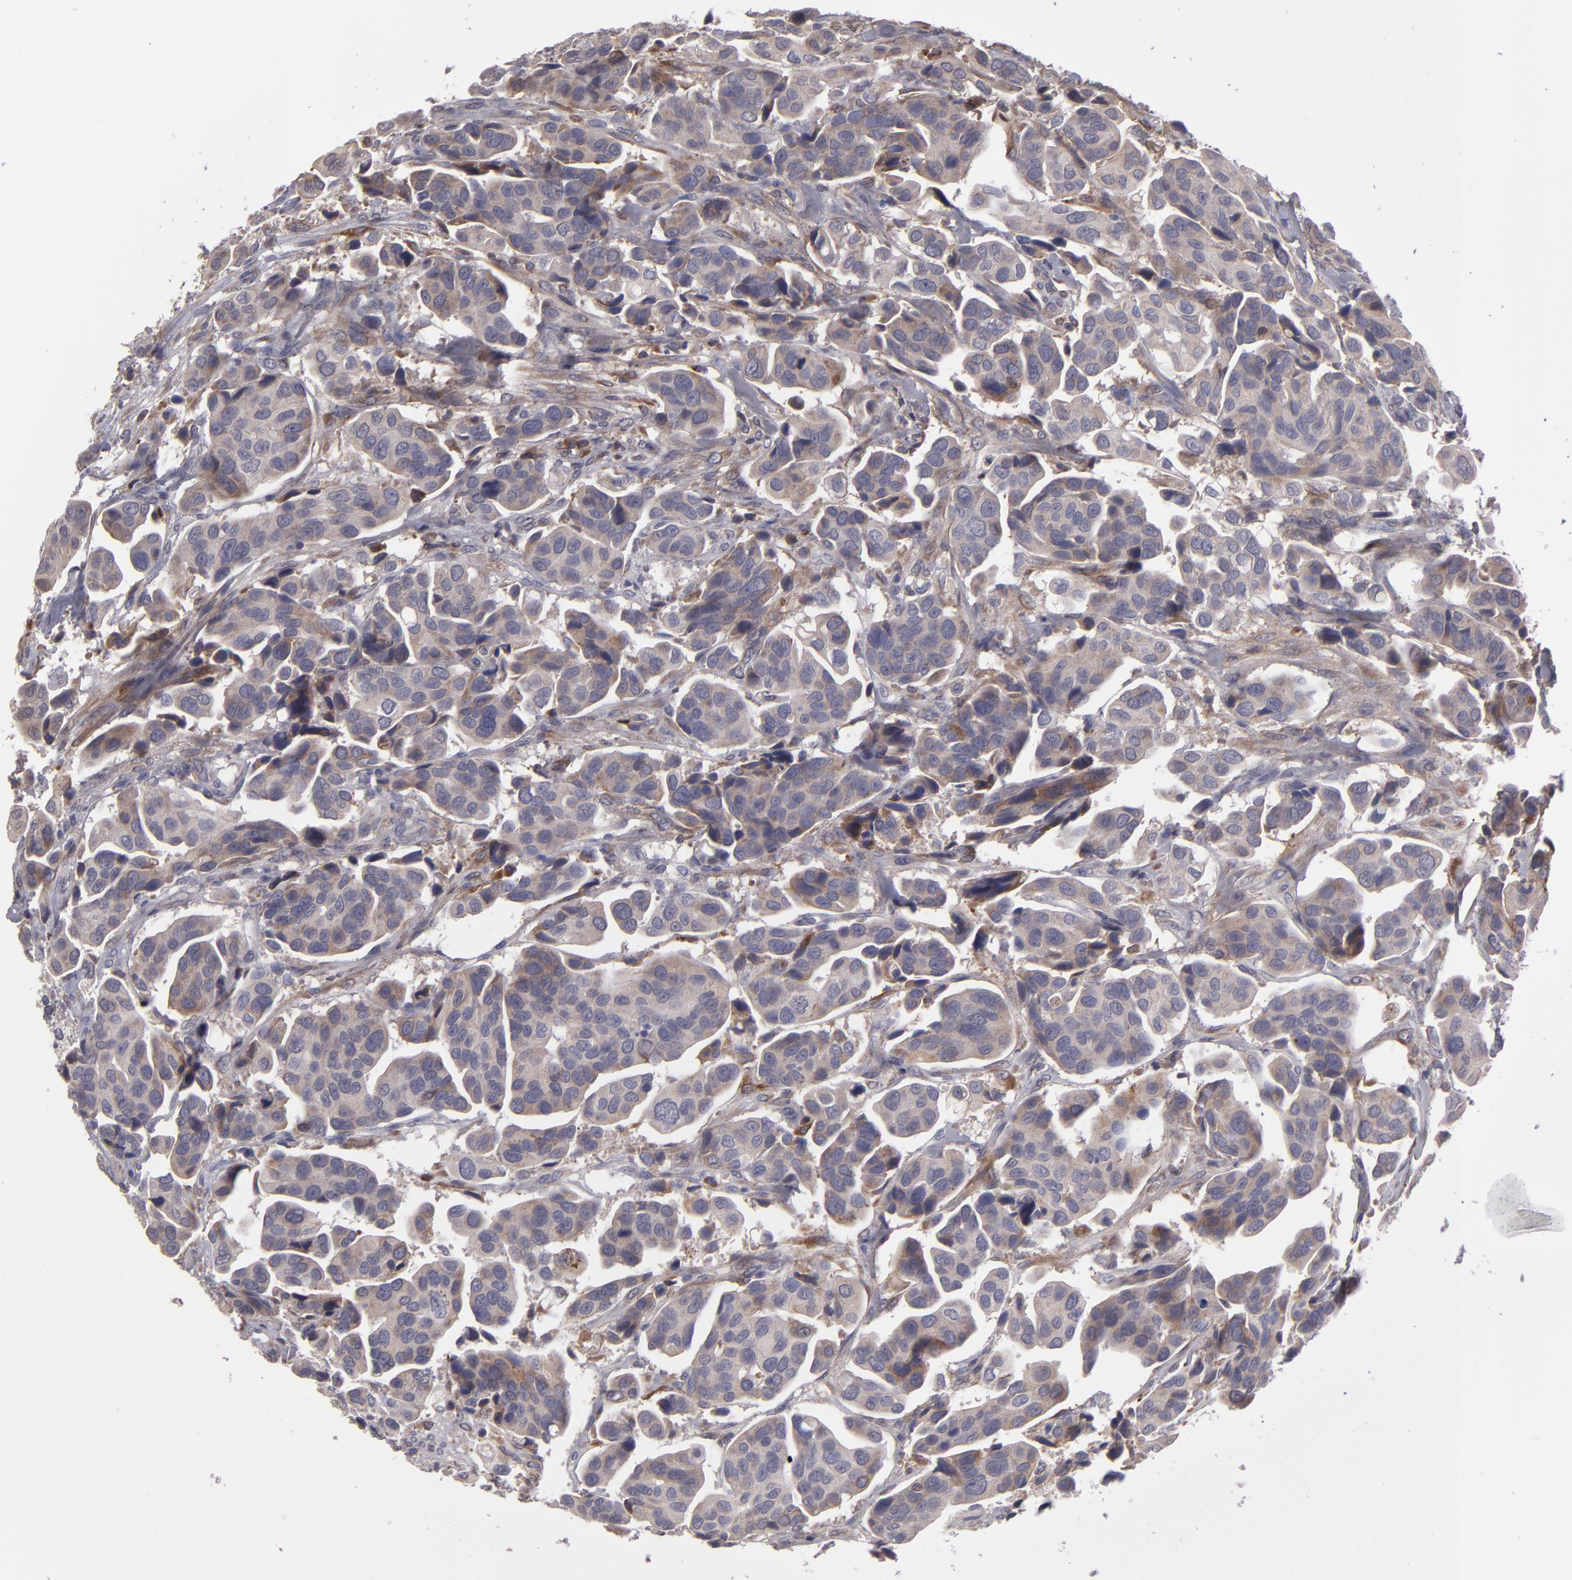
{"staining": {"intensity": "weak", "quantity": ">75%", "location": "cytoplasmic/membranous"}, "tissue": "urothelial cancer", "cell_type": "Tumor cells", "image_type": "cancer", "snomed": [{"axis": "morphology", "description": "Adenocarcinoma, NOS"}, {"axis": "topography", "description": "Urinary bladder"}], "caption": "Adenocarcinoma stained with a brown dye displays weak cytoplasmic/membranous positive staining in approximately >75% of tumor cells.", "gene": "IL12A", "patient": {"sex": "male", "age": 61}}